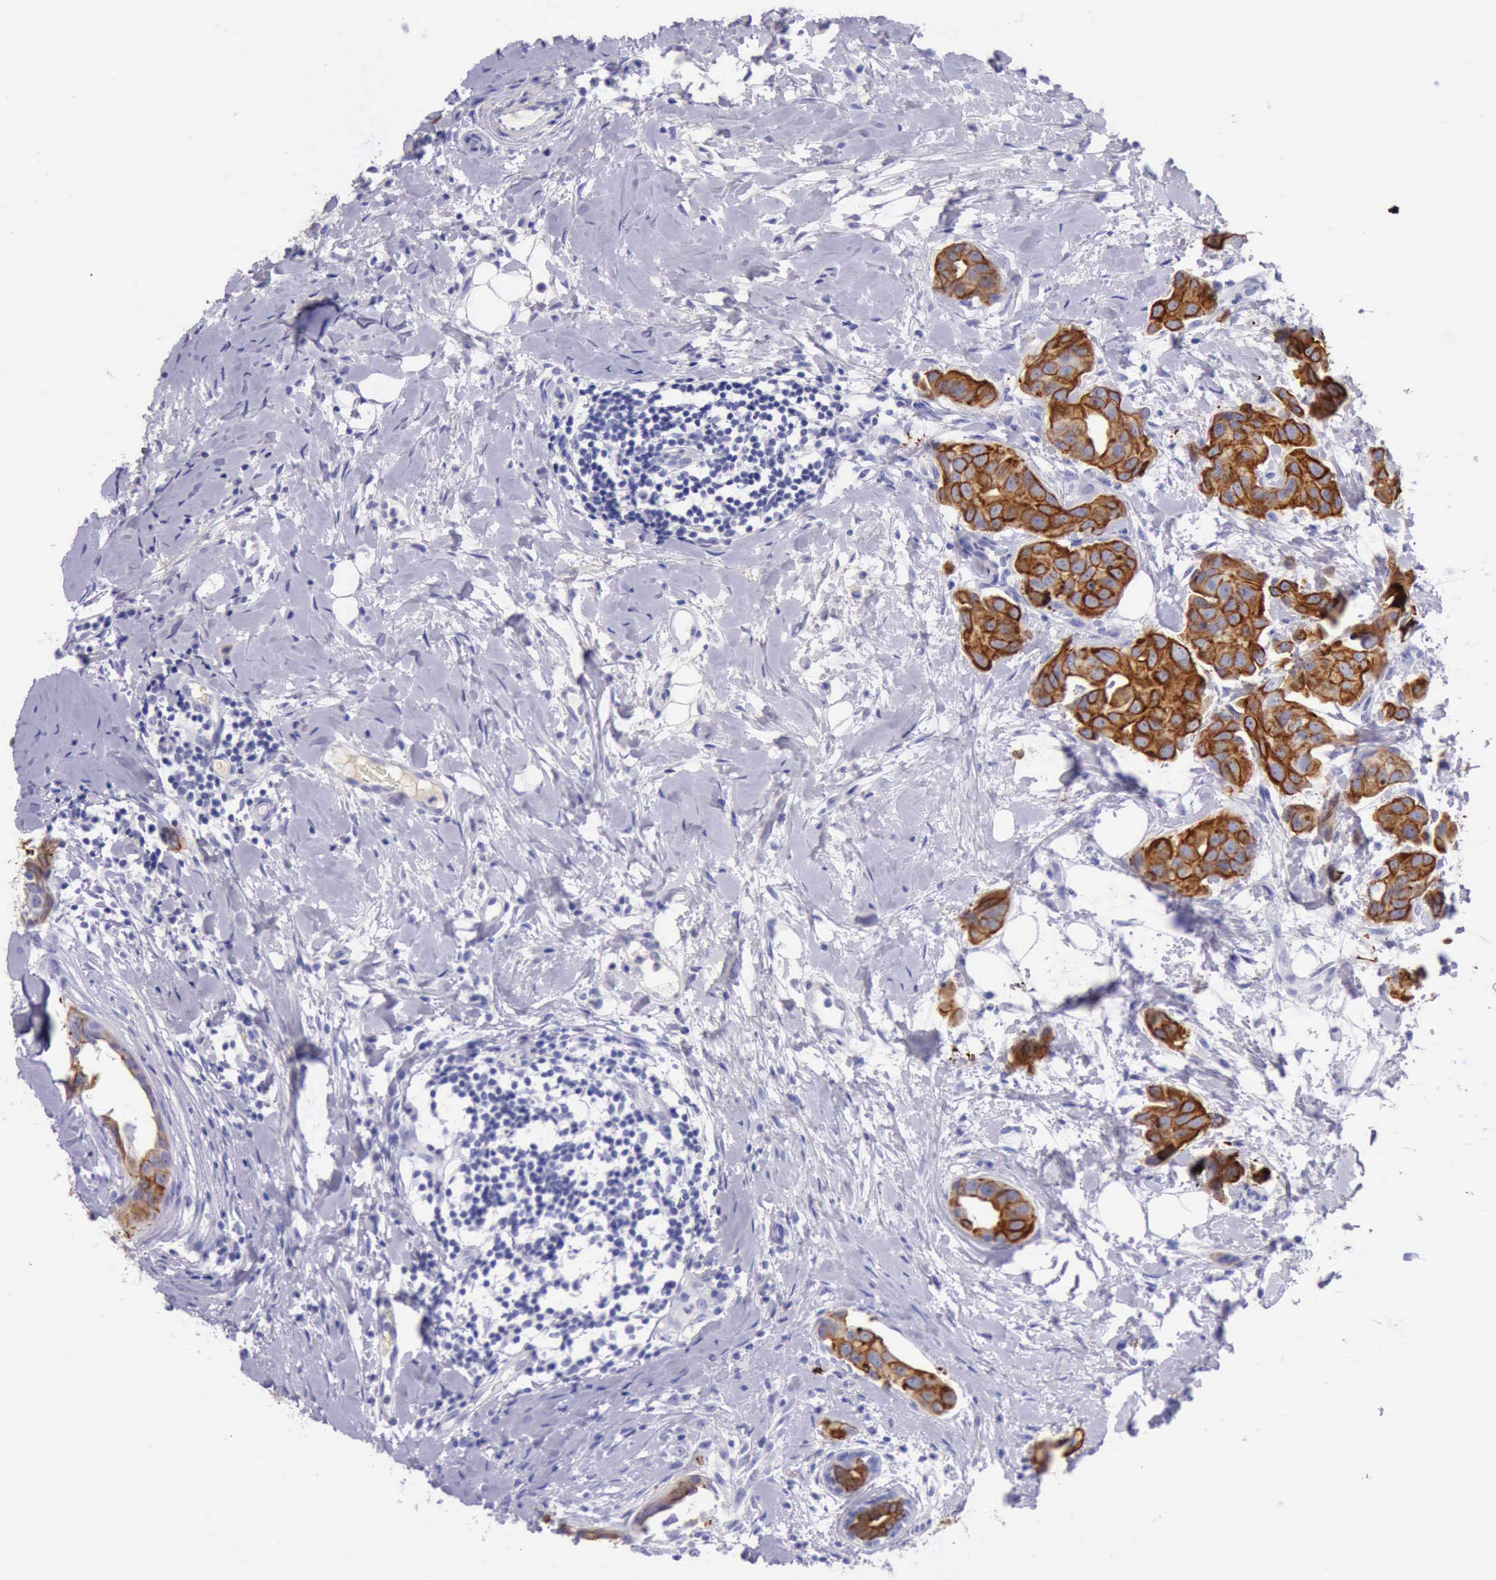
{"staining": {"intensity": "strong", "quantity": ">75%", "location": "cytoplasmic/membranous"}, "tissue": "breast cancer", "cell_type": "Tumor cells", "image_type": "cancer", "snomed": [{"axis": "morphology", "description": "Duct carcinoma"}, {"axis": "topography", "description": "Breast"}], "caption": "High-power microscopy captured an immunohistochemistry histopathology image of breast cancer, revealing strong cytoplasmic/membranous staining in about >75% of tumor cells.", "gene": "KRT8", "patient": {"sex": "female", "age": 40}}